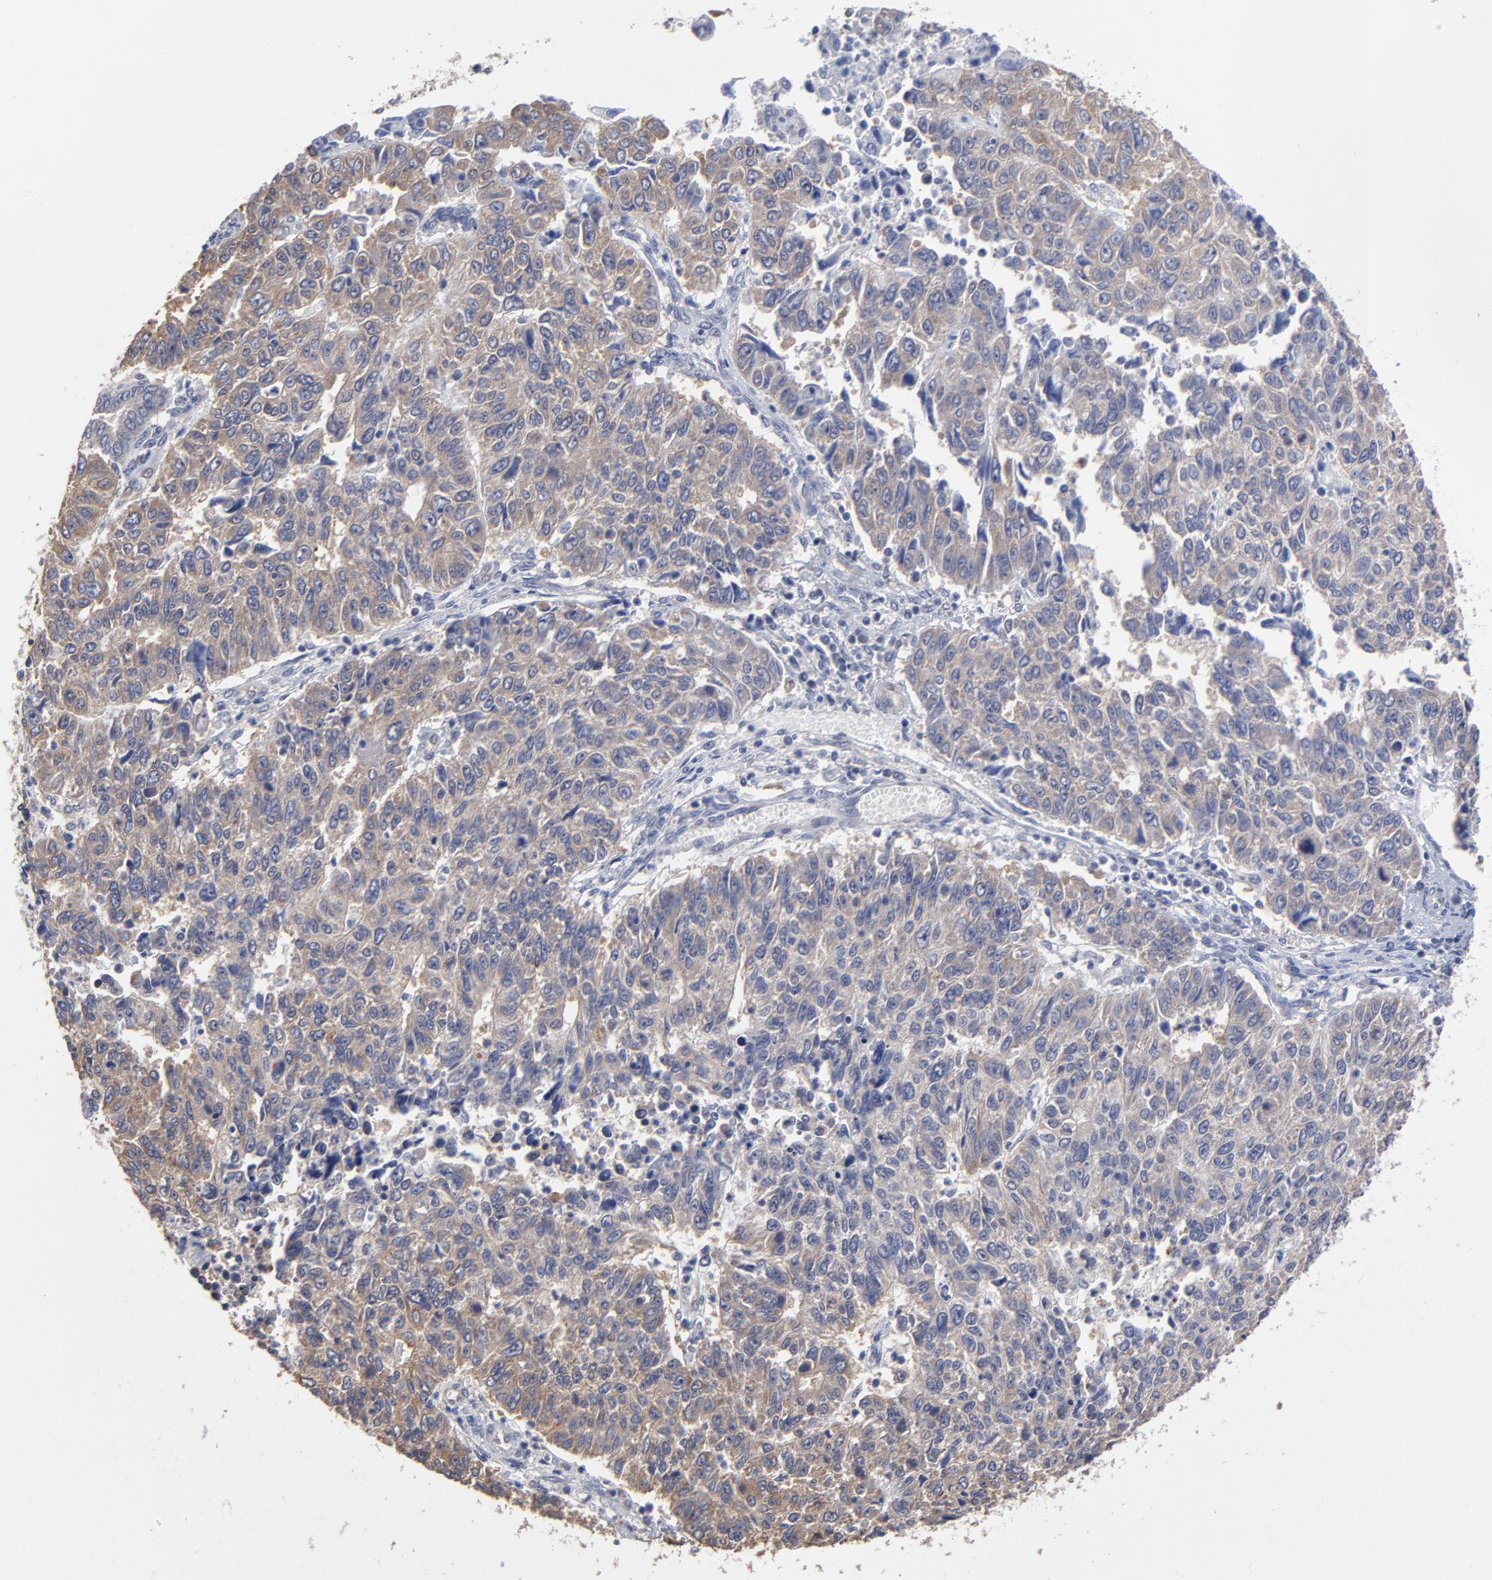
{"staining": {"intensity": "weak", "quantity": ">75%", "location": "cytoplasmic/membranous"}, "tissue": "endometrial cancer", "cell_type": "Tumor cells", "image_type": "cancer", "snomed": [{"axis": "morphology", "description": "Adenocarcinoma, NOS"}, {"axis": "topography", "description": "Endometrium"}], "caption": "Immunohistochemical staining of adenocarcinoma (endometrial) reveals weak cytoplasmic/membranous protein staining in about >75% of tumor cells. (DAB (3,3'-diaminobenzidine) = brown stain, brightfield microscopy at high magnification).", "gene": "CCT2", "patient": {"sex": "female", "age": 42}}